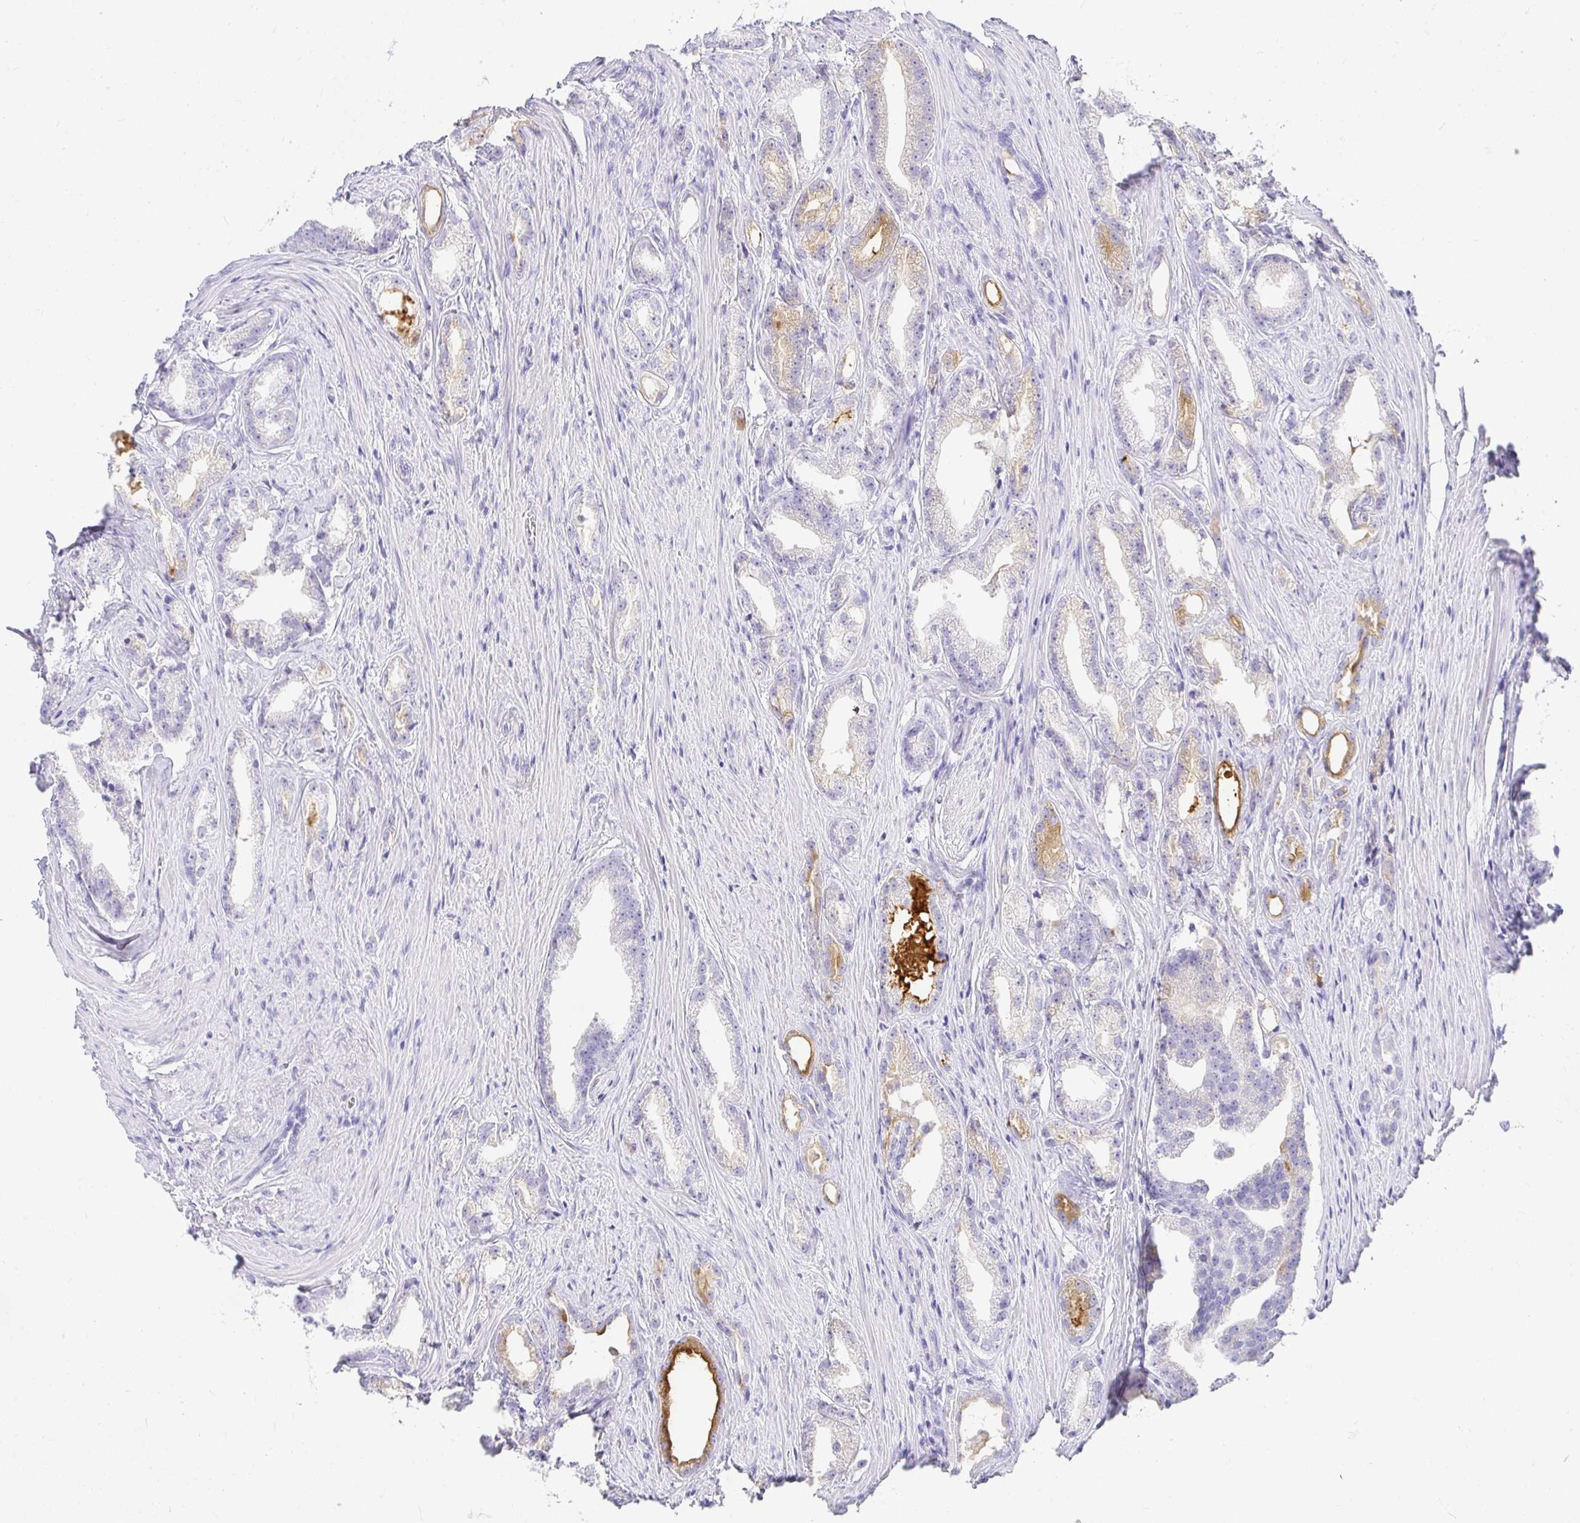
{"staining": {"intensity": "moderate", "quantity": "<25%", "location": "cytoplasmic/membranous"}, "tissue": "prostate cancer", "cell_type": "Tumor cells", "image_type": "cancer", "snomed": [{"axis": "morphology", "description": "Adenocarcinoma, Low grade"}, {"axis": "topography", "description": "Prostate"}], "caption": "There is low levels of moderate cytoplasmic/membranous positivity in tumor cells of prostate cancer, as demonstrated by immunohistochemical staining (brown color).", "gene": "CHAT", "patient": {"sex": "male", "age": 65}}